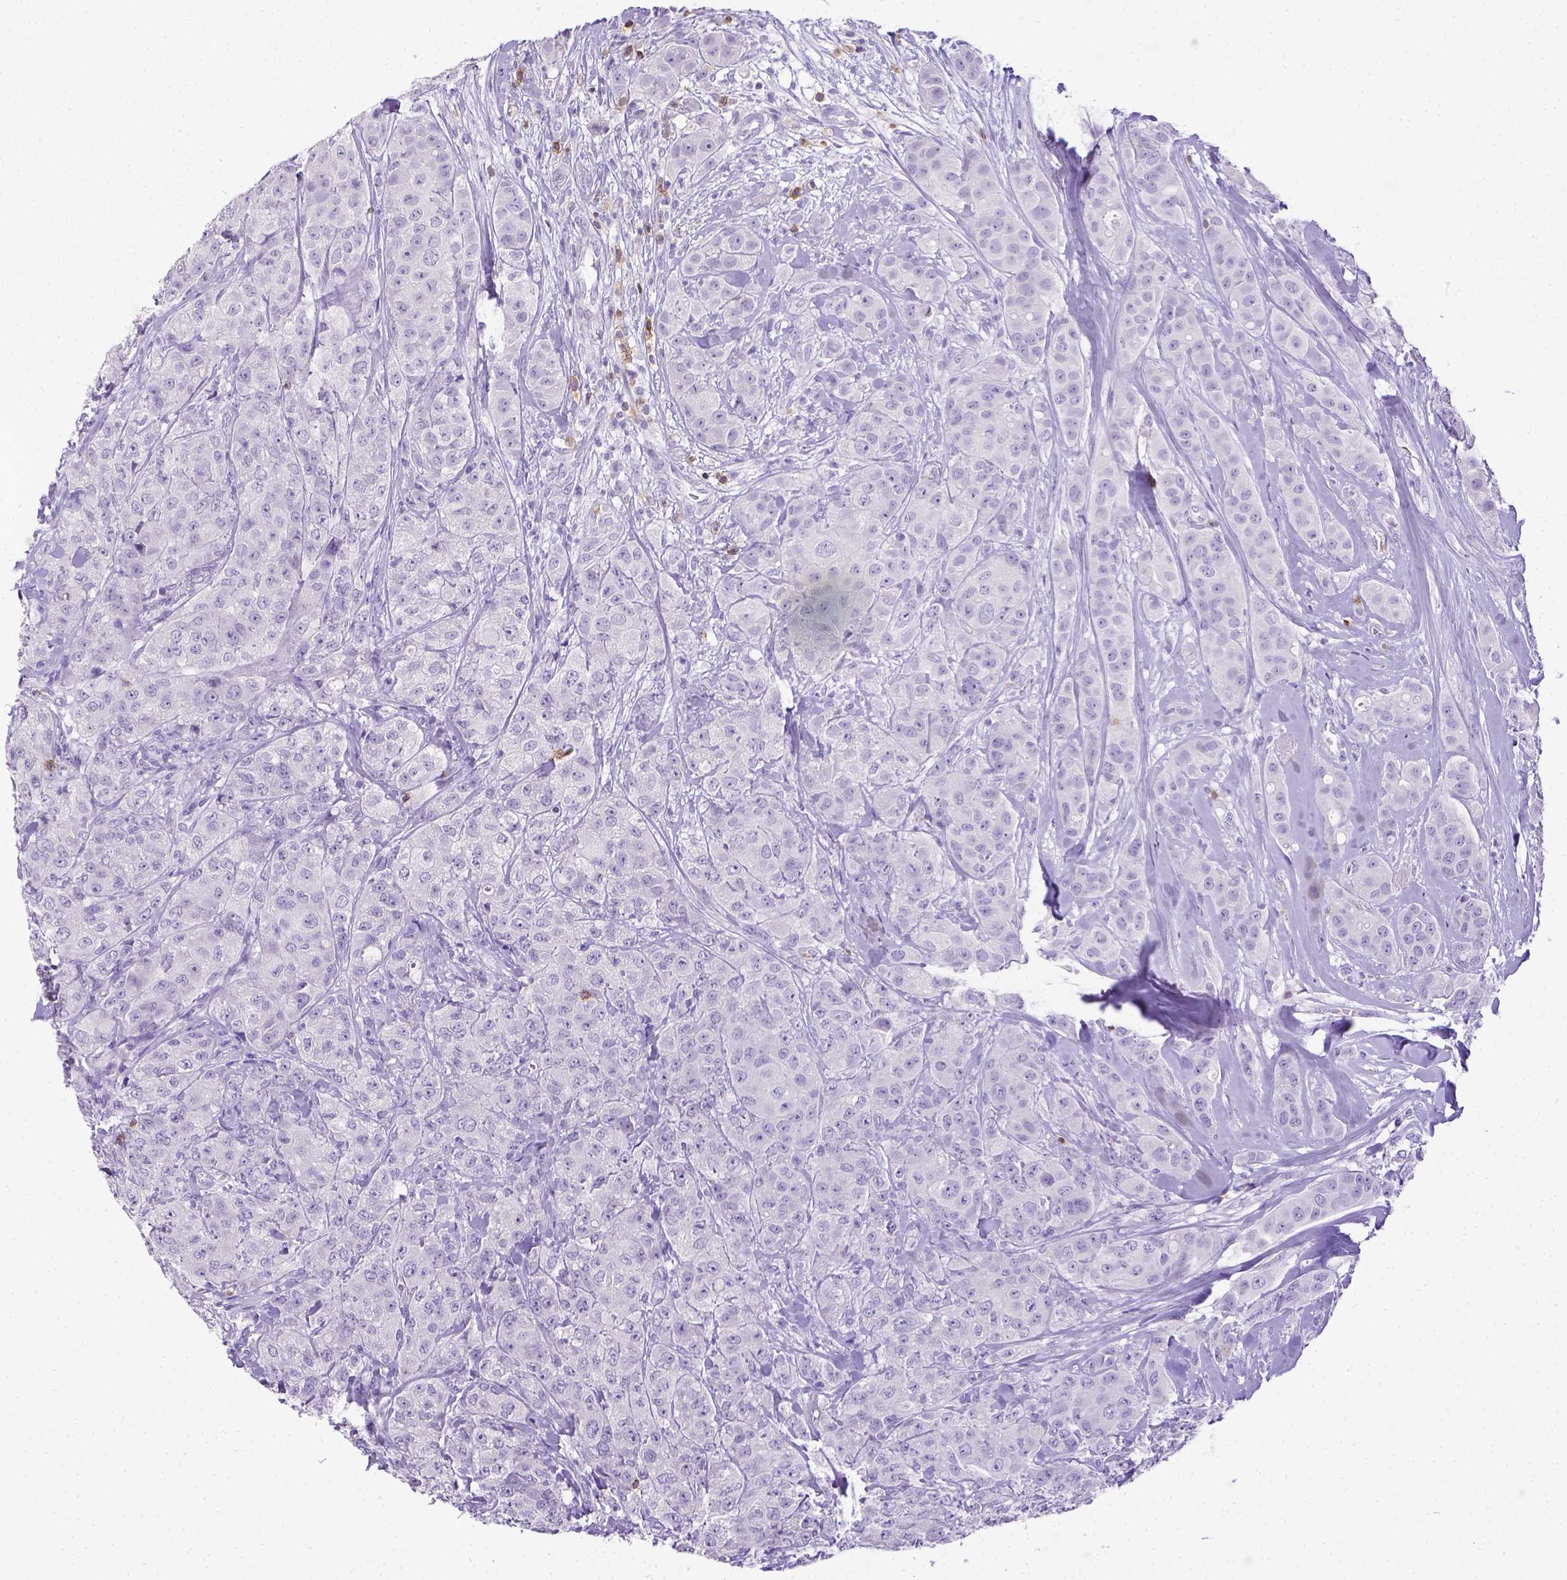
{"staining": {"intensity": "negative", "quantity": "none", "location": "none"}, "tissue": "breast cancer", "cell_type": "Tumor cells", "image_type": "cancer", "snomed": [{"axis": "morphology", "description": "Duct carcinoma"}, {"axis": "topography", "description": "Breast"}], "caption": "High power microscopy photomicrograph of an immunohistochemistry histopathology image of breast cancer (infiltrating ductal carcinoma), revealing no significant staining in tumor cells.", "gene": "CD3E", "patient": {"sex": "female", "age": 43}}